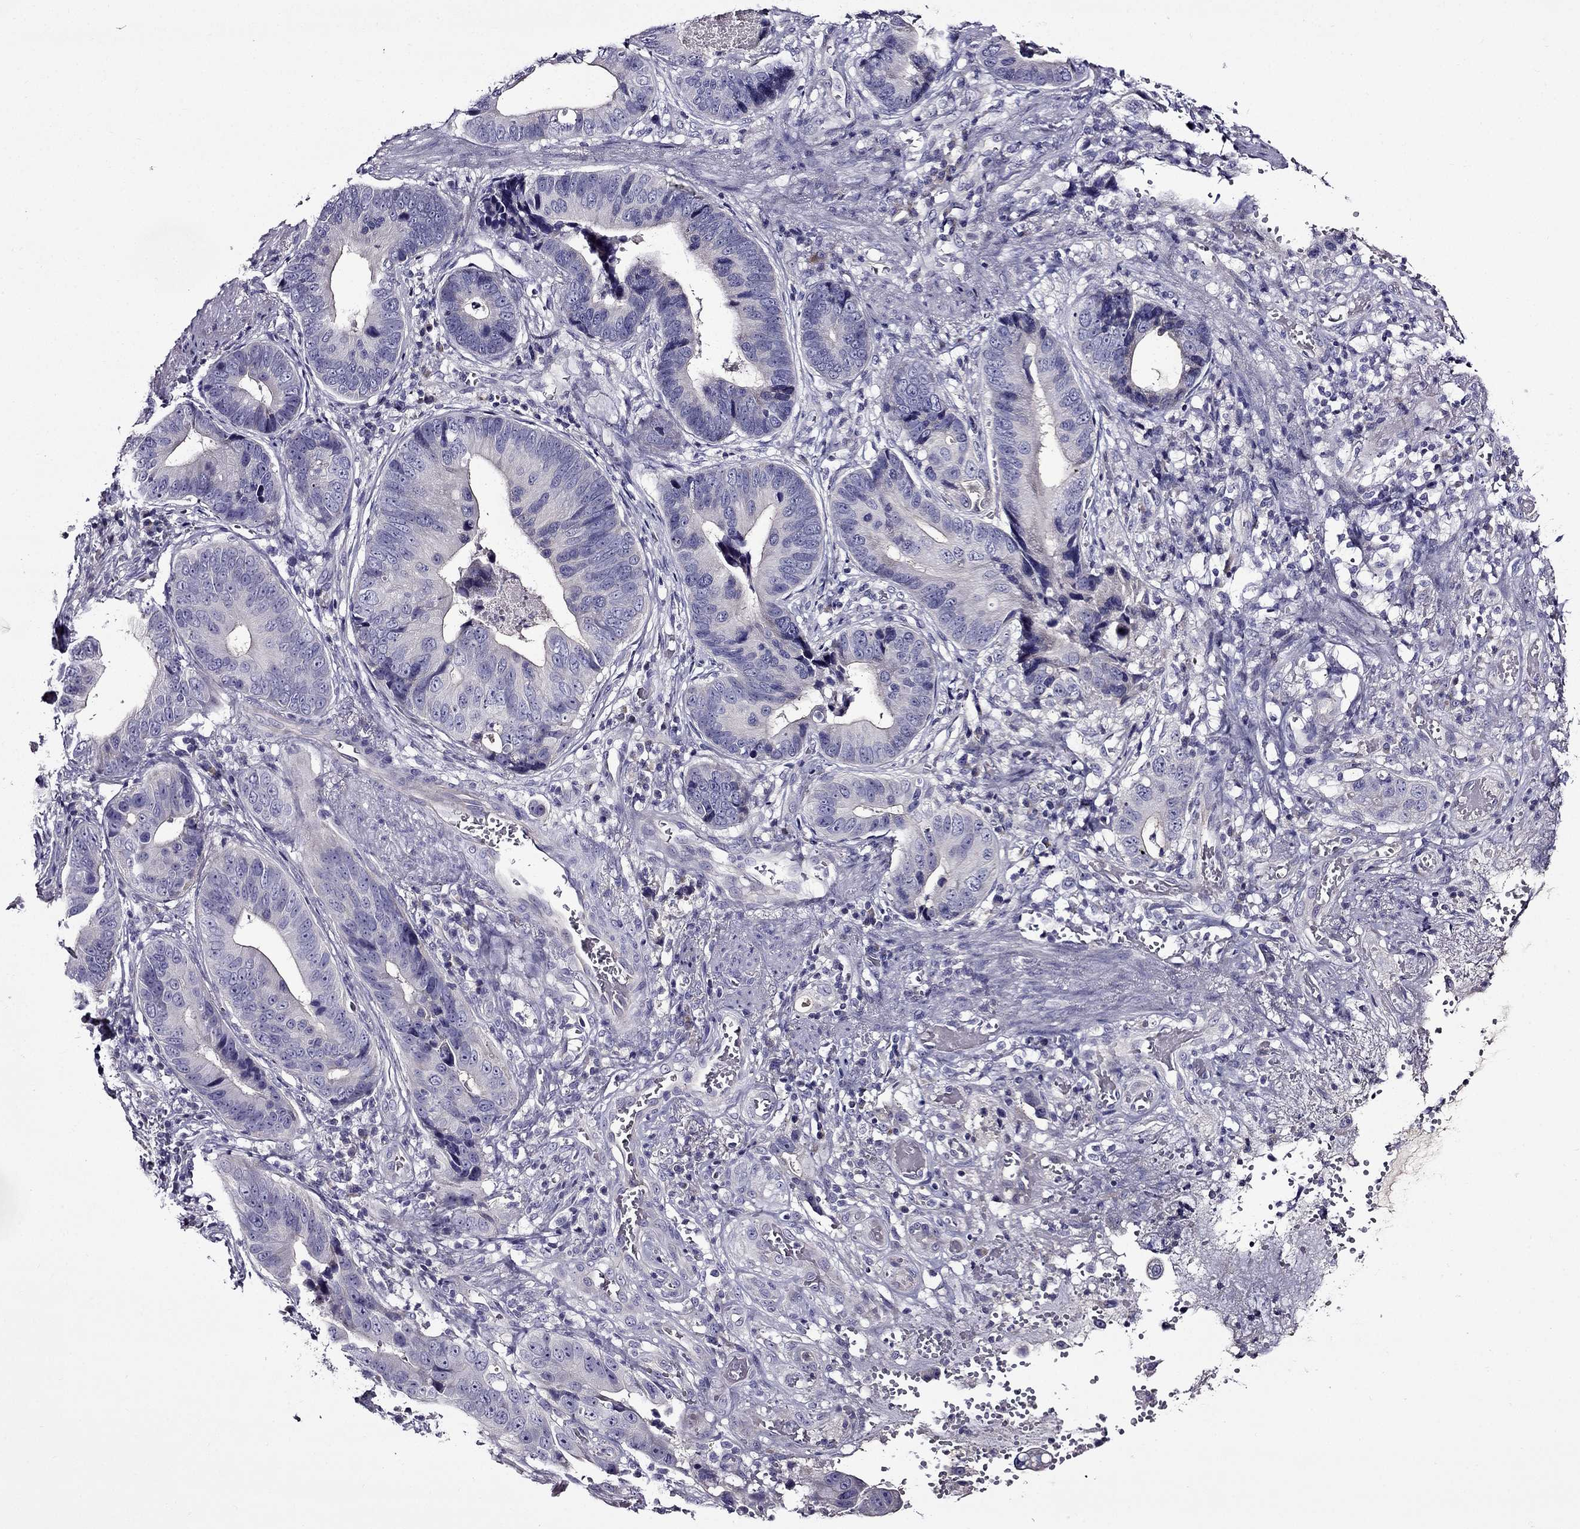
{"staining": {"intensity": "negative", "quantity": "none", "location": "none"}, "tissue": "stomach cancer", "cell_type": "Tumor cells", "image_type": "cancer", "snomed": [{"axis": "morphology", "description": "Adenocarcinoma, NOS"}, {"axis": "topography", "description": "Stomach"}], "caption": "Immunohistochemical staining of stomach cancer (adenocarcinoma) displays no significant expression in tumor cells. Brightfield microscopy of immunohistochemistry stained with DAB (3,3'-diaminobenzidine) (brown) and hematoxylin (blue), captured at high magnification.", "gene": "TMEM266", "patient": {"sex": "male", "age": 84}}